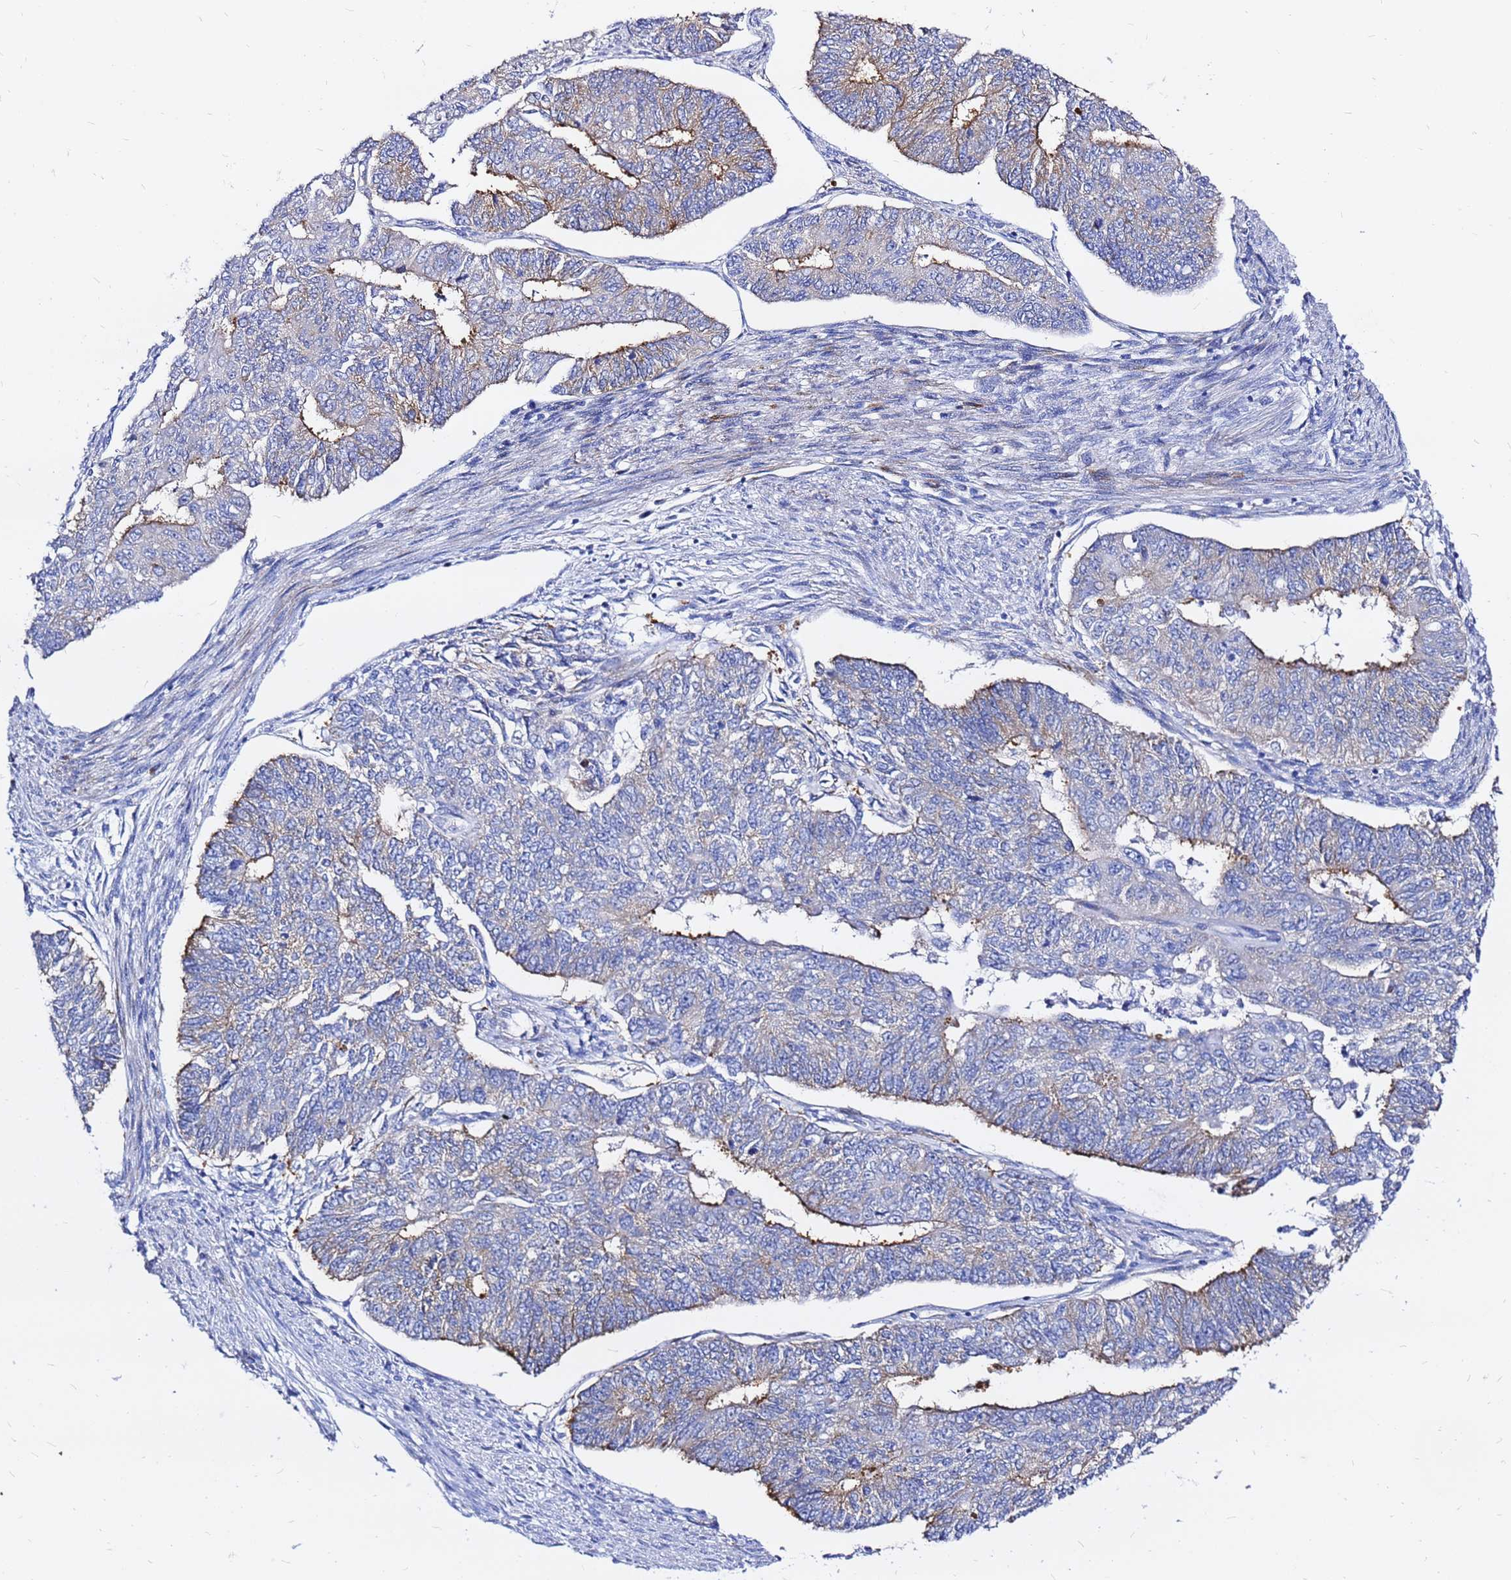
{"staining": {"intensity": "strong", "quantity": "<25%", "location": "cytoplasmic/membranous"}, "tissue": "endometrial cancer", "cell_type": "Tumor cells", "image_type": "cancer", "snomed": [{"axis": "morphology", "description": "Adenocarcinoma, NOS"}, {"axis": "topography", "description": "Endometrium"}], "caption": "Protein staining of endometrial cancer tissue demonstrates strong cytoplasmic/membranous positivity in approximately <25% of tumor cells.", "gene": "TUBA8", "patient": {"sex": "female", "age": 32}}